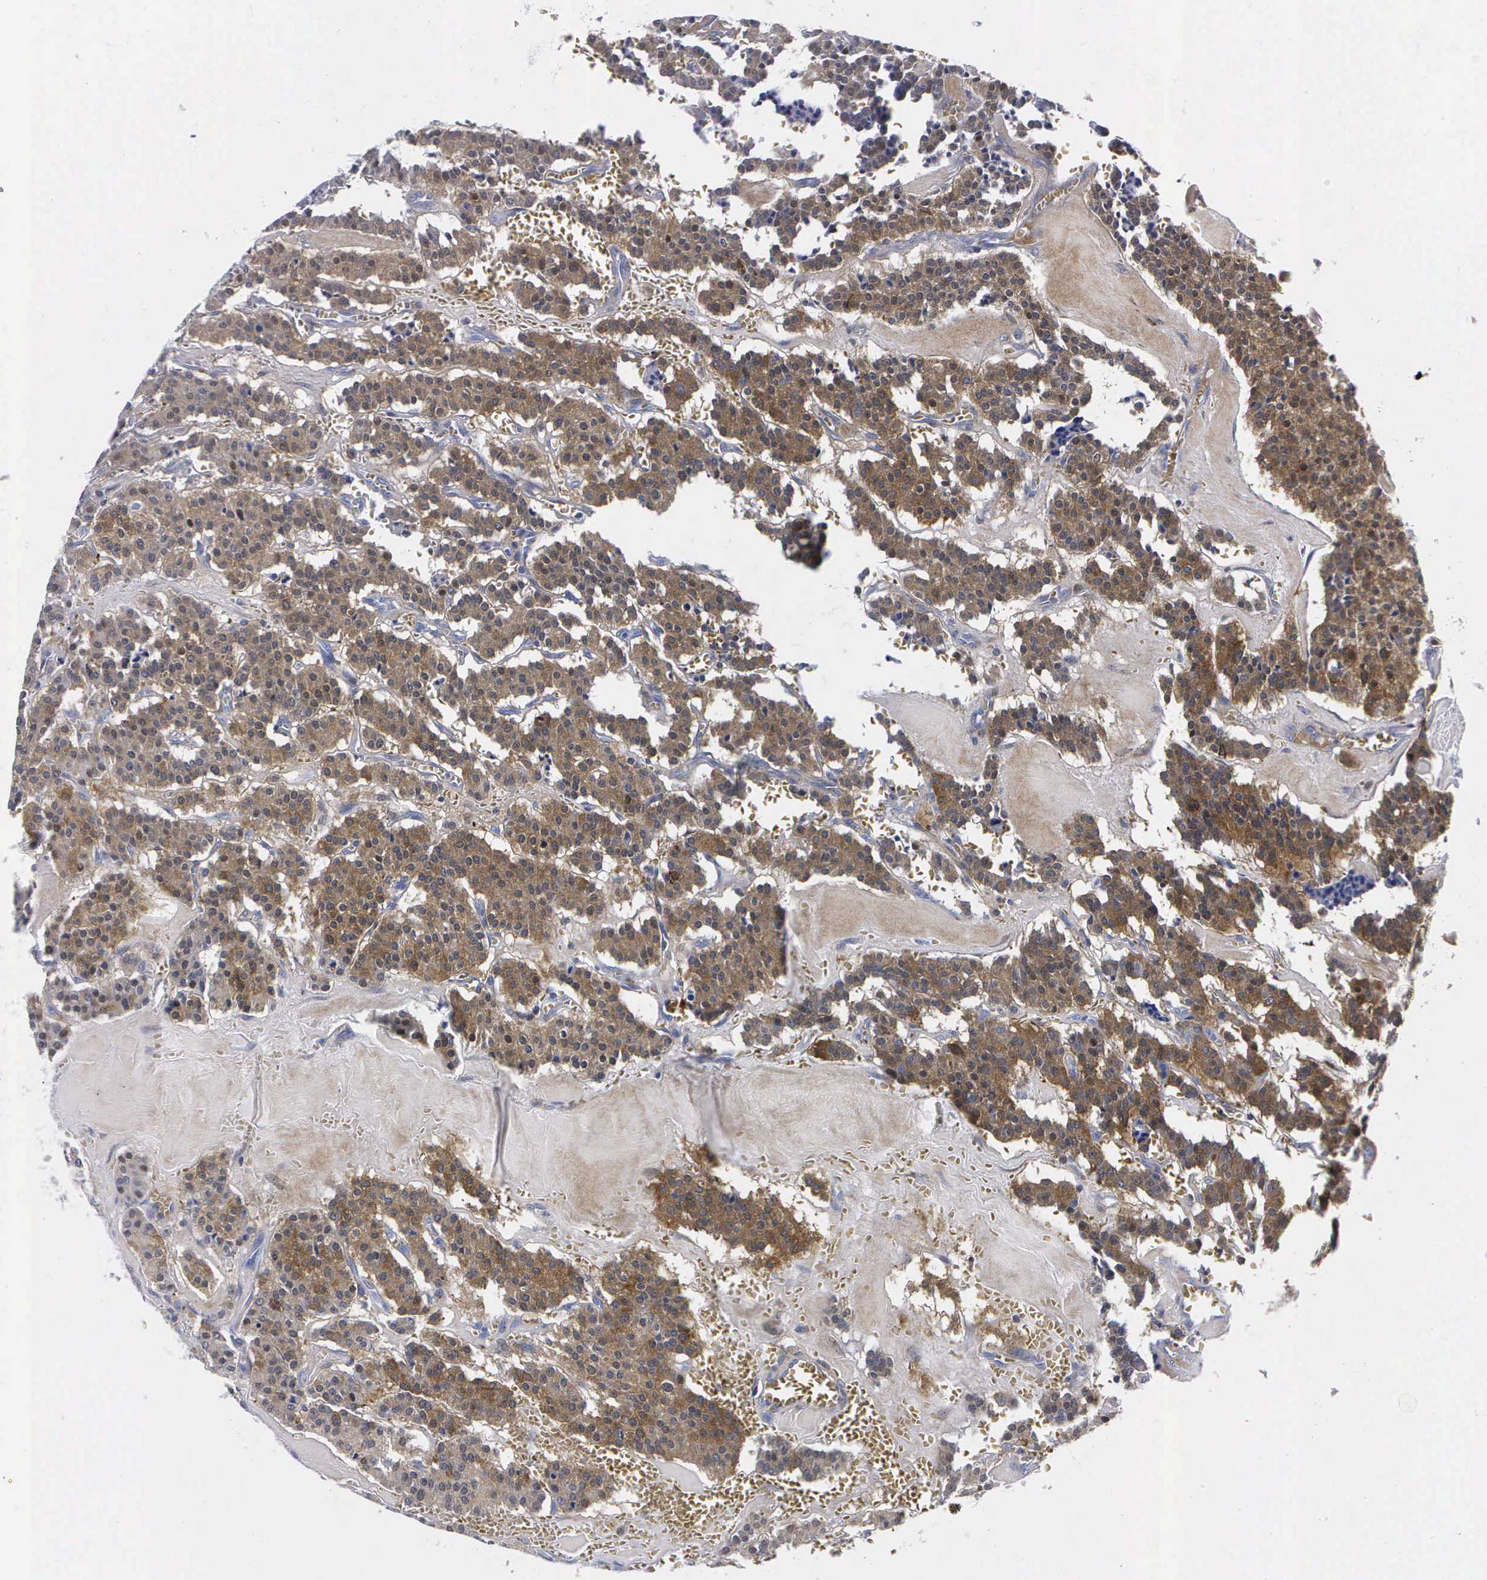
{"staining": {"intensity": "moderate", "quantity": ">75%", "location": "cytoplasmic/membranous"}, "tissue": "carcinoid", "cell_type": "Tumor cells", "image_type": "cancer", "snomed": [{"axis": "morphology", "description": "Carcinoid, malignant, NOS"}, {"axis": "topography", "description": "Bronchus"}], "caption": "Carcinoid (malignant) stained for a protein (brown) exhibits moderate cytoplasmic/membranous positive positivity in about >75% of tumor cells.", "gene": "ENO2", "patient": {"sex": "male", "age": 55}}